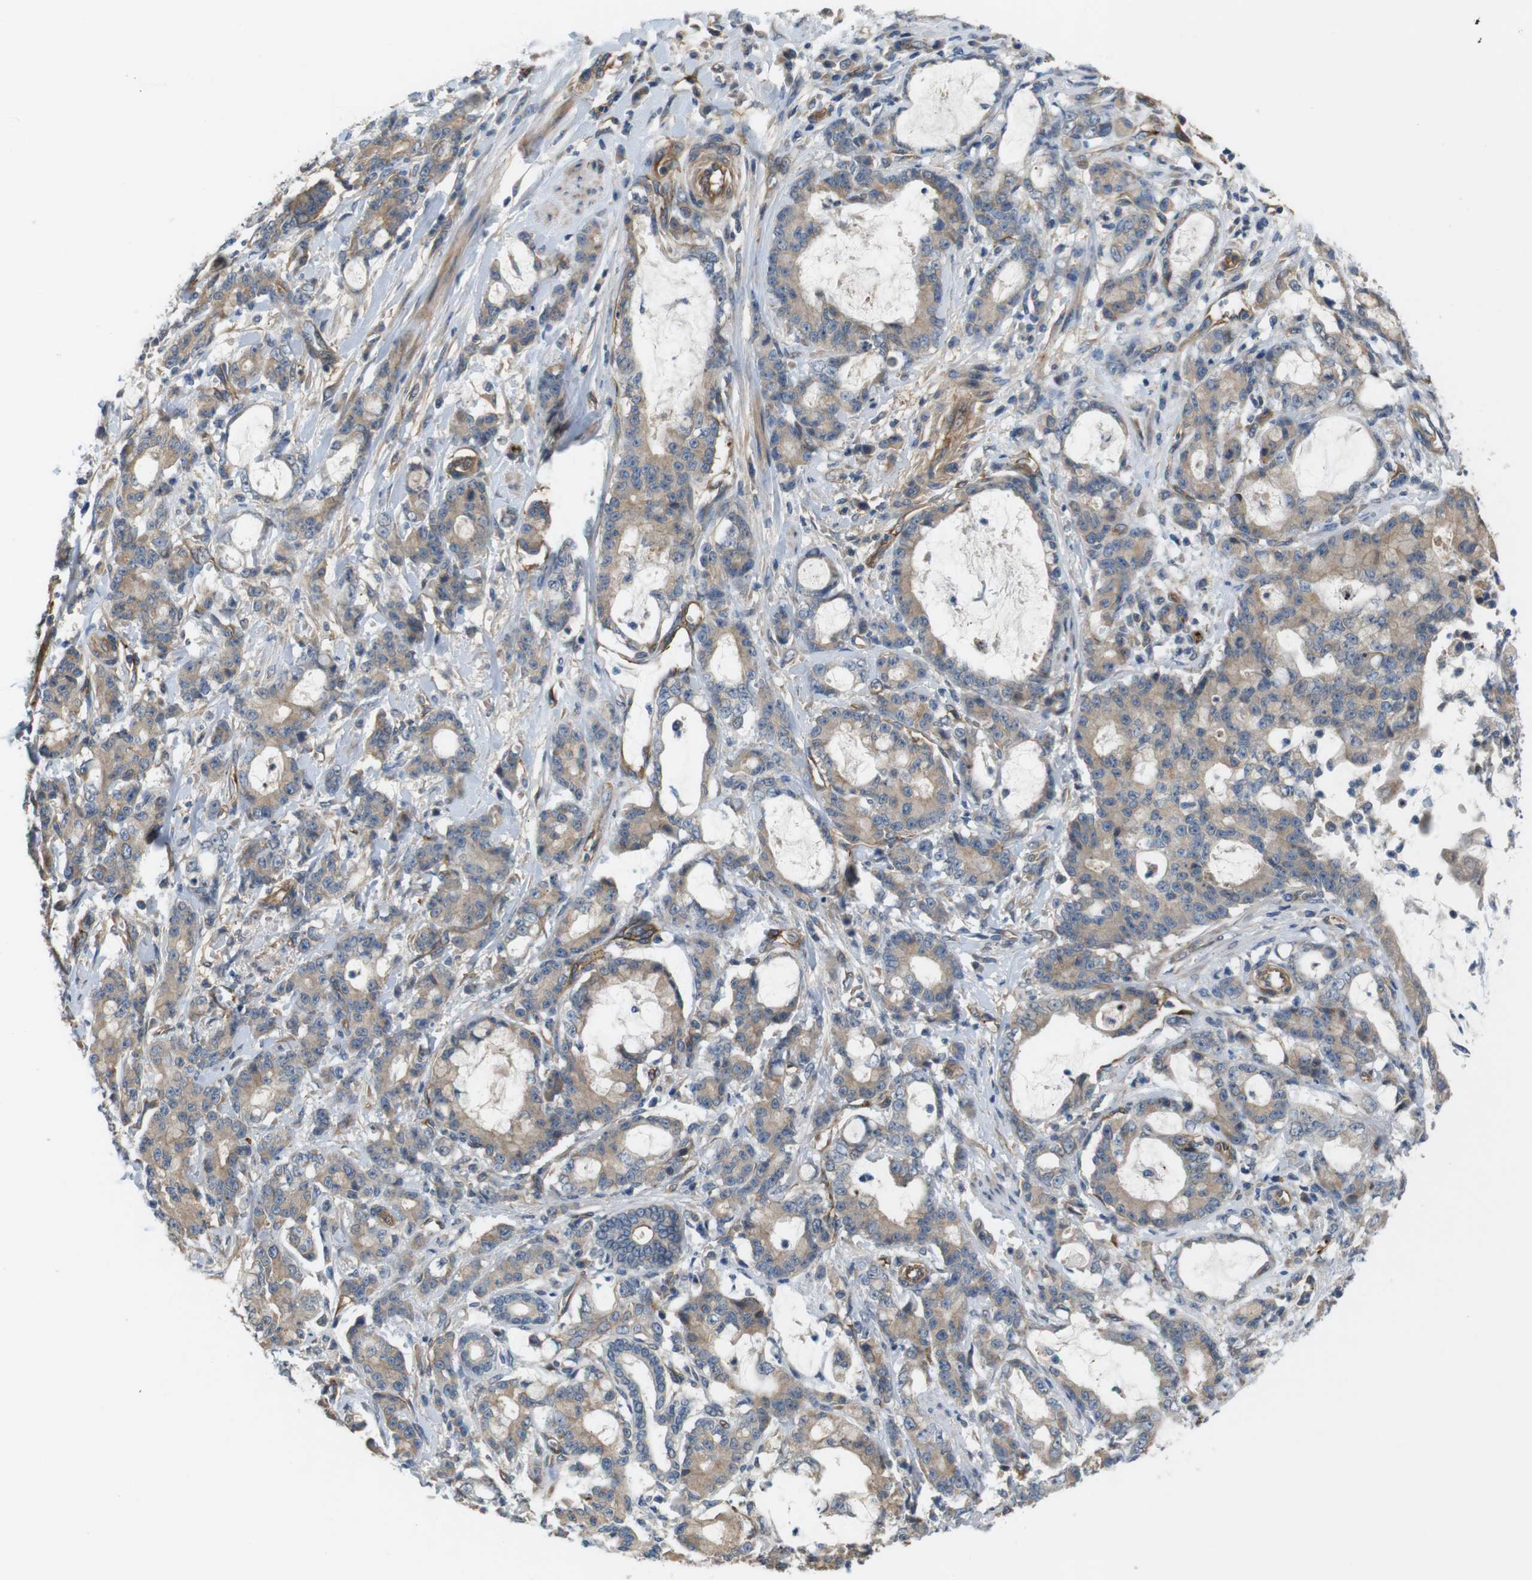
{"staining": {"intensity": "weak", "quantity": ">75%", "location": "cytoplasmic/membranous"}, "tissue": "pancreatic cancer", "cell_type": "Tumor cells", "image_type": "cancer", "snomed": [{"axis": "morphology", "description": "Adenocarcinoma, NOS"}, {"axis": "topography", "description": "Pancreas"}], "caption": "The image displays a brown stain indicating the presence of a protein in the cytoplasmic/membranous of tumor cells in pancreatic cancer. The staining is performed using DAB brown chromogen to label protein expression. The nuclei are counter-stained blue using hematoxylin.", "gene": "BVES", "patient": {"sex": "female", "age": 73}}